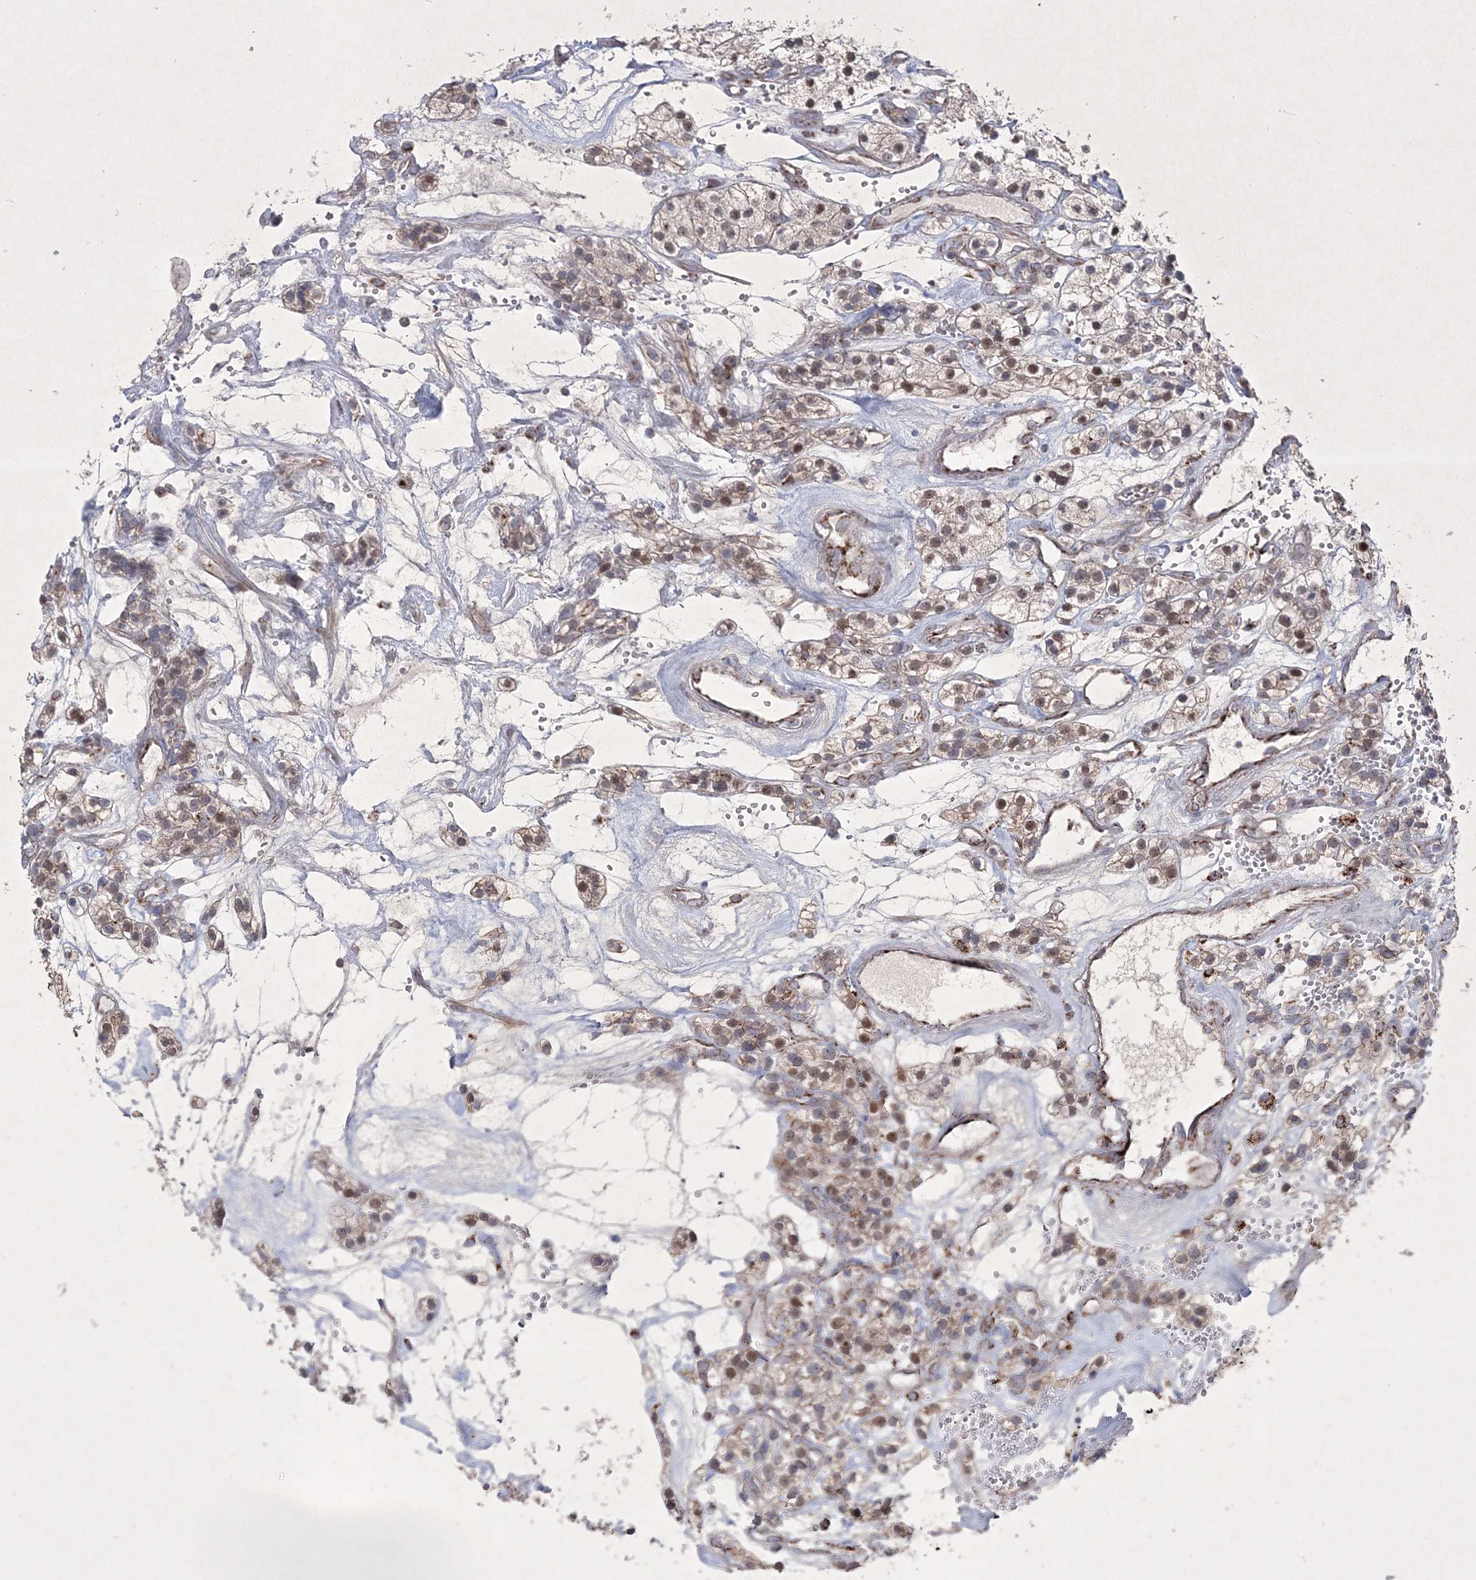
{"staining": {"intensity": "moderate", "quantity": "25%-75%", "location": "cytoplasmic/membranous,nuclear"}, "tissue": "renal cancer", "cell_type": "Tumor cells", "image_type": "cancer", "snomed": [{"axis": "morphology", "description": "Adenocarcinoma, NOS"}, {"axis": "topography", "description": "Kidney"}], "caption": "Renal adenocarcinoma tissue exhibits moderate cytoplasmic/membranous and nuclear staining in about 25%-75% of tumor cells (DAB = brown stain, brightfield microscopy at high magnification).", "gene": "RICTOR", "patient": {"sex": "female", "age": 57}}